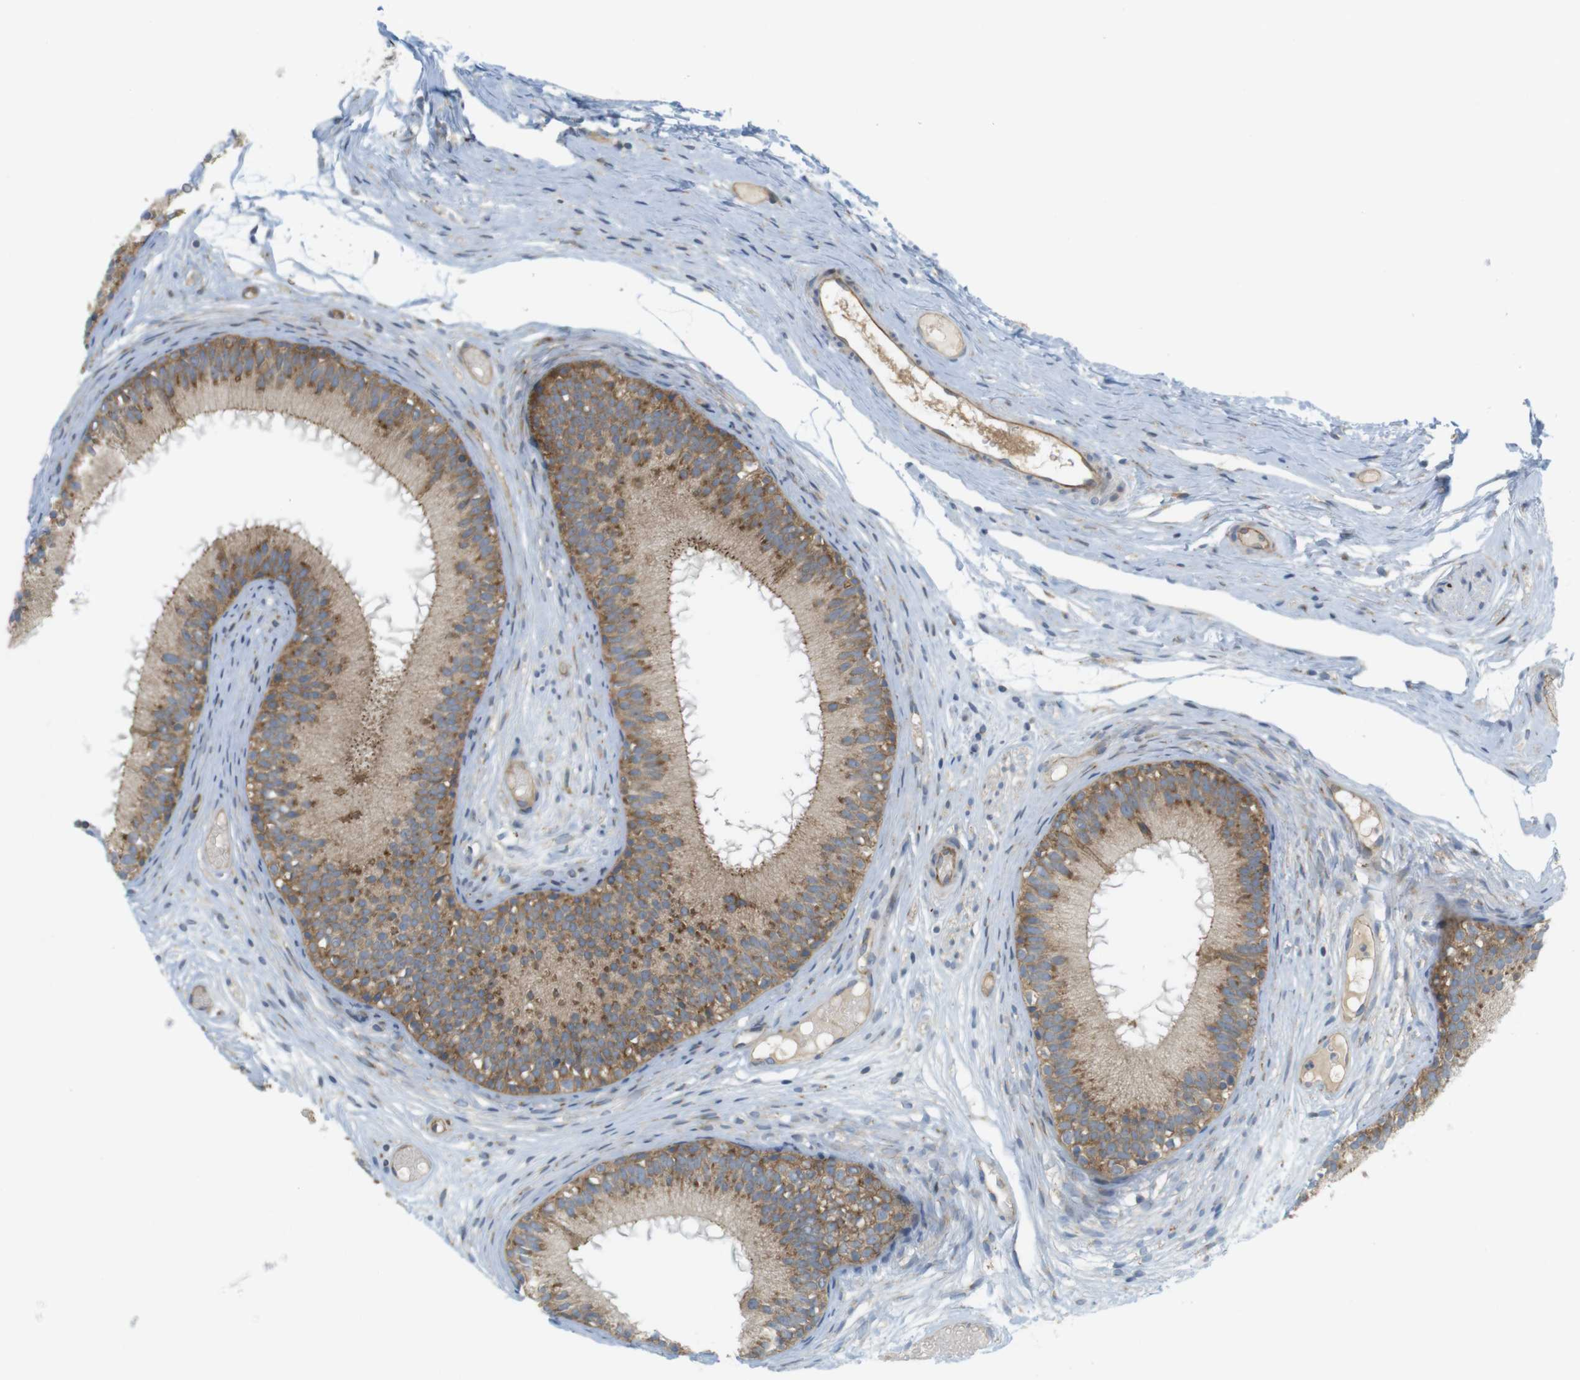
{"staining": {"intensity": "moderate", "quantity": ">75%", "location": "cytoplasmic/membranous"}, "tissue": "epididymis", "cell_type": "Glandular cells", "image_type": "normal", "snomed": [{"axis": "morphology", "description": "Normal tissue, NOS"}, {"axis": "morphology", "description": "Atrophy, NOS"}, {"axis": "topography", "description": "Testis"}, {"axis": "topography", "description": "Epididymis"}], "caption": "A photomicrograph showing moderate cytoplasmic/membranous expression in approximately >75% of glandular cells in benign epididymis, as visualized by brown immunohistochemical staining.", "gene": "GJC3", "patient": {"sex": "male", "age": 18}}